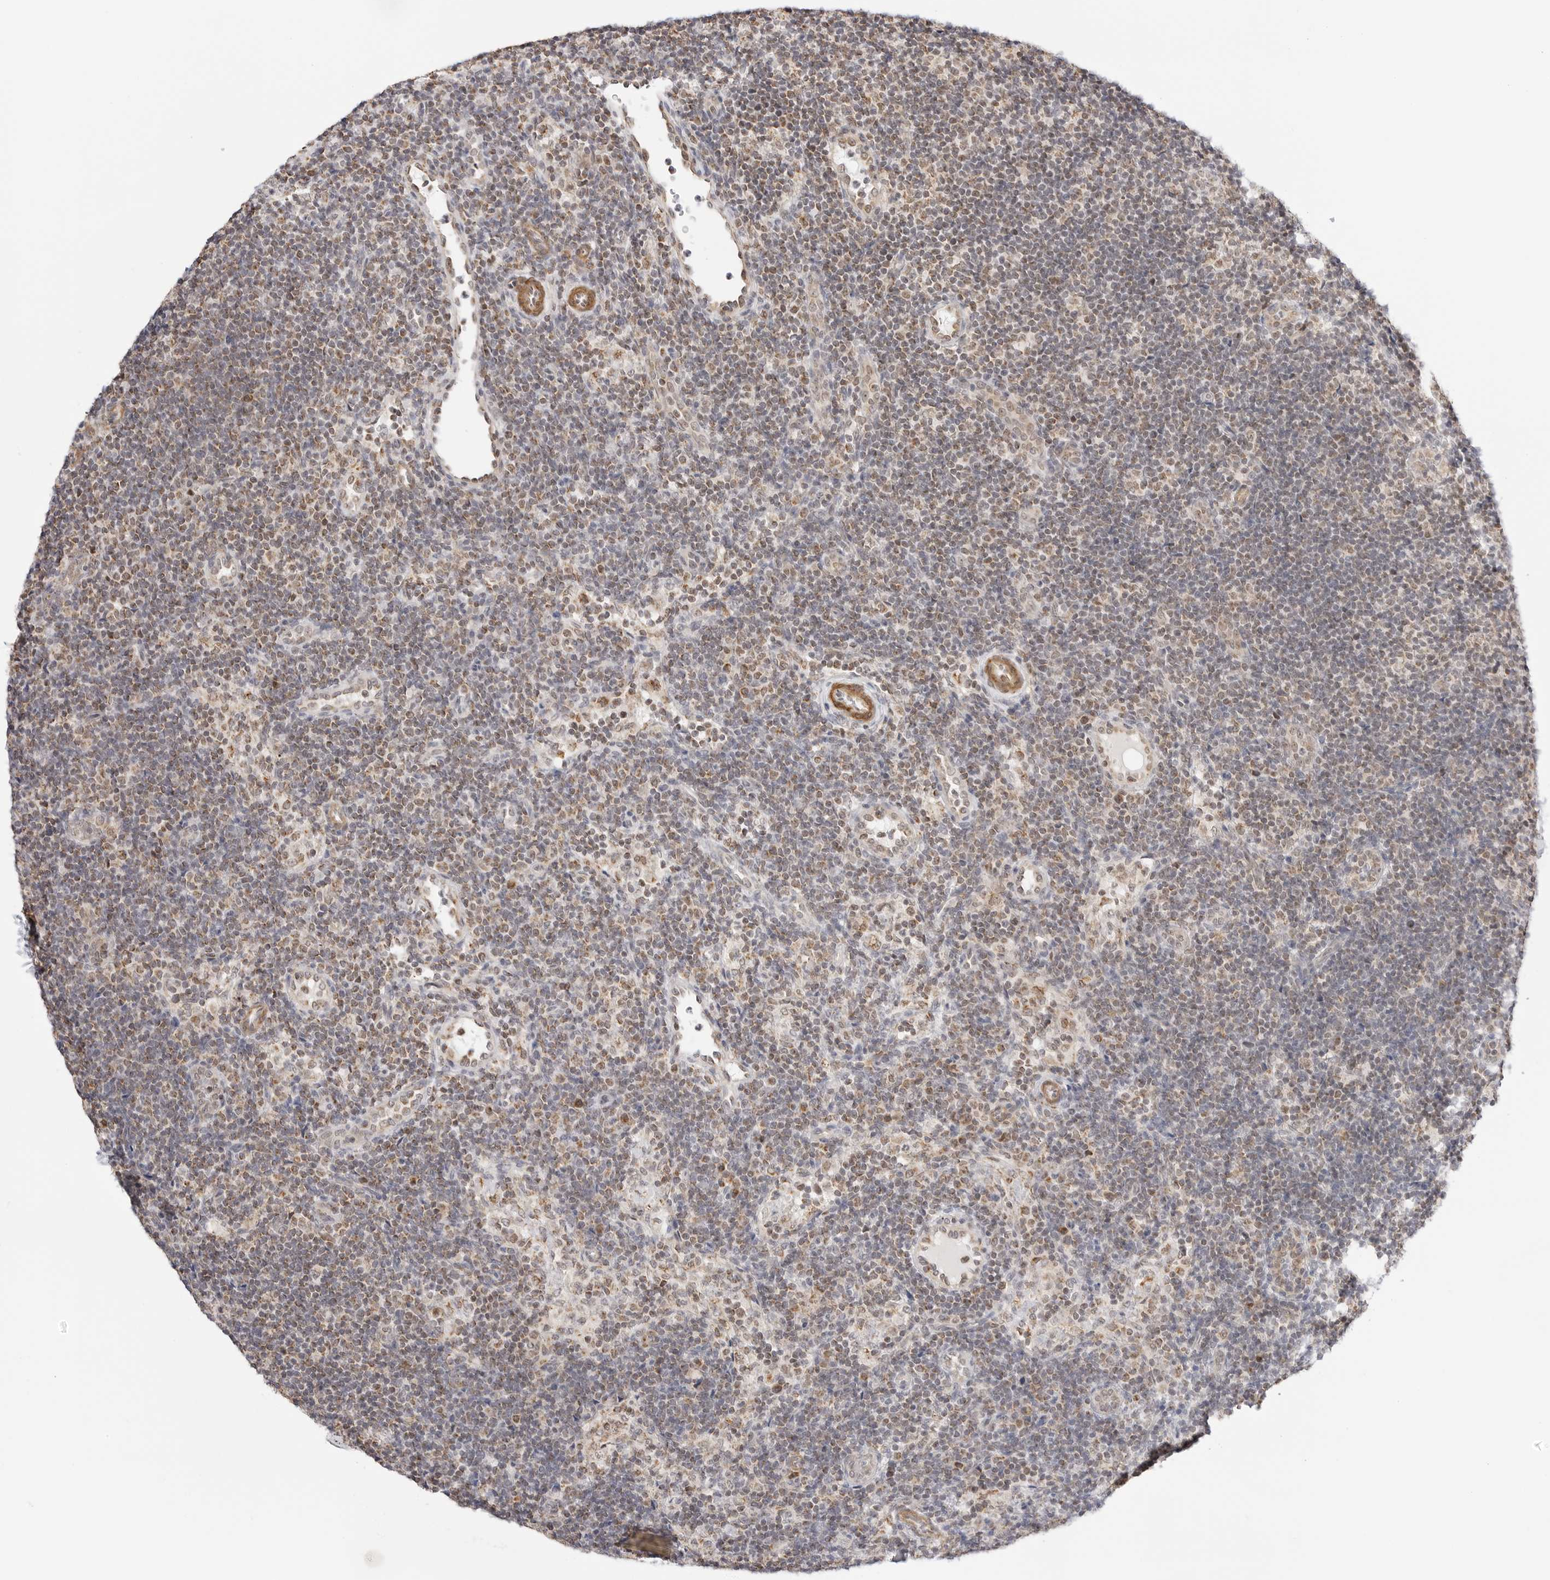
{"staining": {"intensity": "moderate", "quantity": "25%-75%", "location": "cytoplasmic/membranous"}, "tissue": "lymph node", "cell_type": "Germinal center cells", "image_type": "normal", "snomed": [{"axis": "morphology", "description": "Normal tissue, NOS"}, {"axis": "topography", "description": "Lymph node"}], "caption": "Immunohistochemistry (IHC) image of normal human lymph node stained for a protein (brown), which reveals medium levels of moderate cytoplasmic/membranous positivity in approximately 25%-75% of germinal center cells.", "gene": "GORAB", "patient": {"sex": "female", "age": 22}}